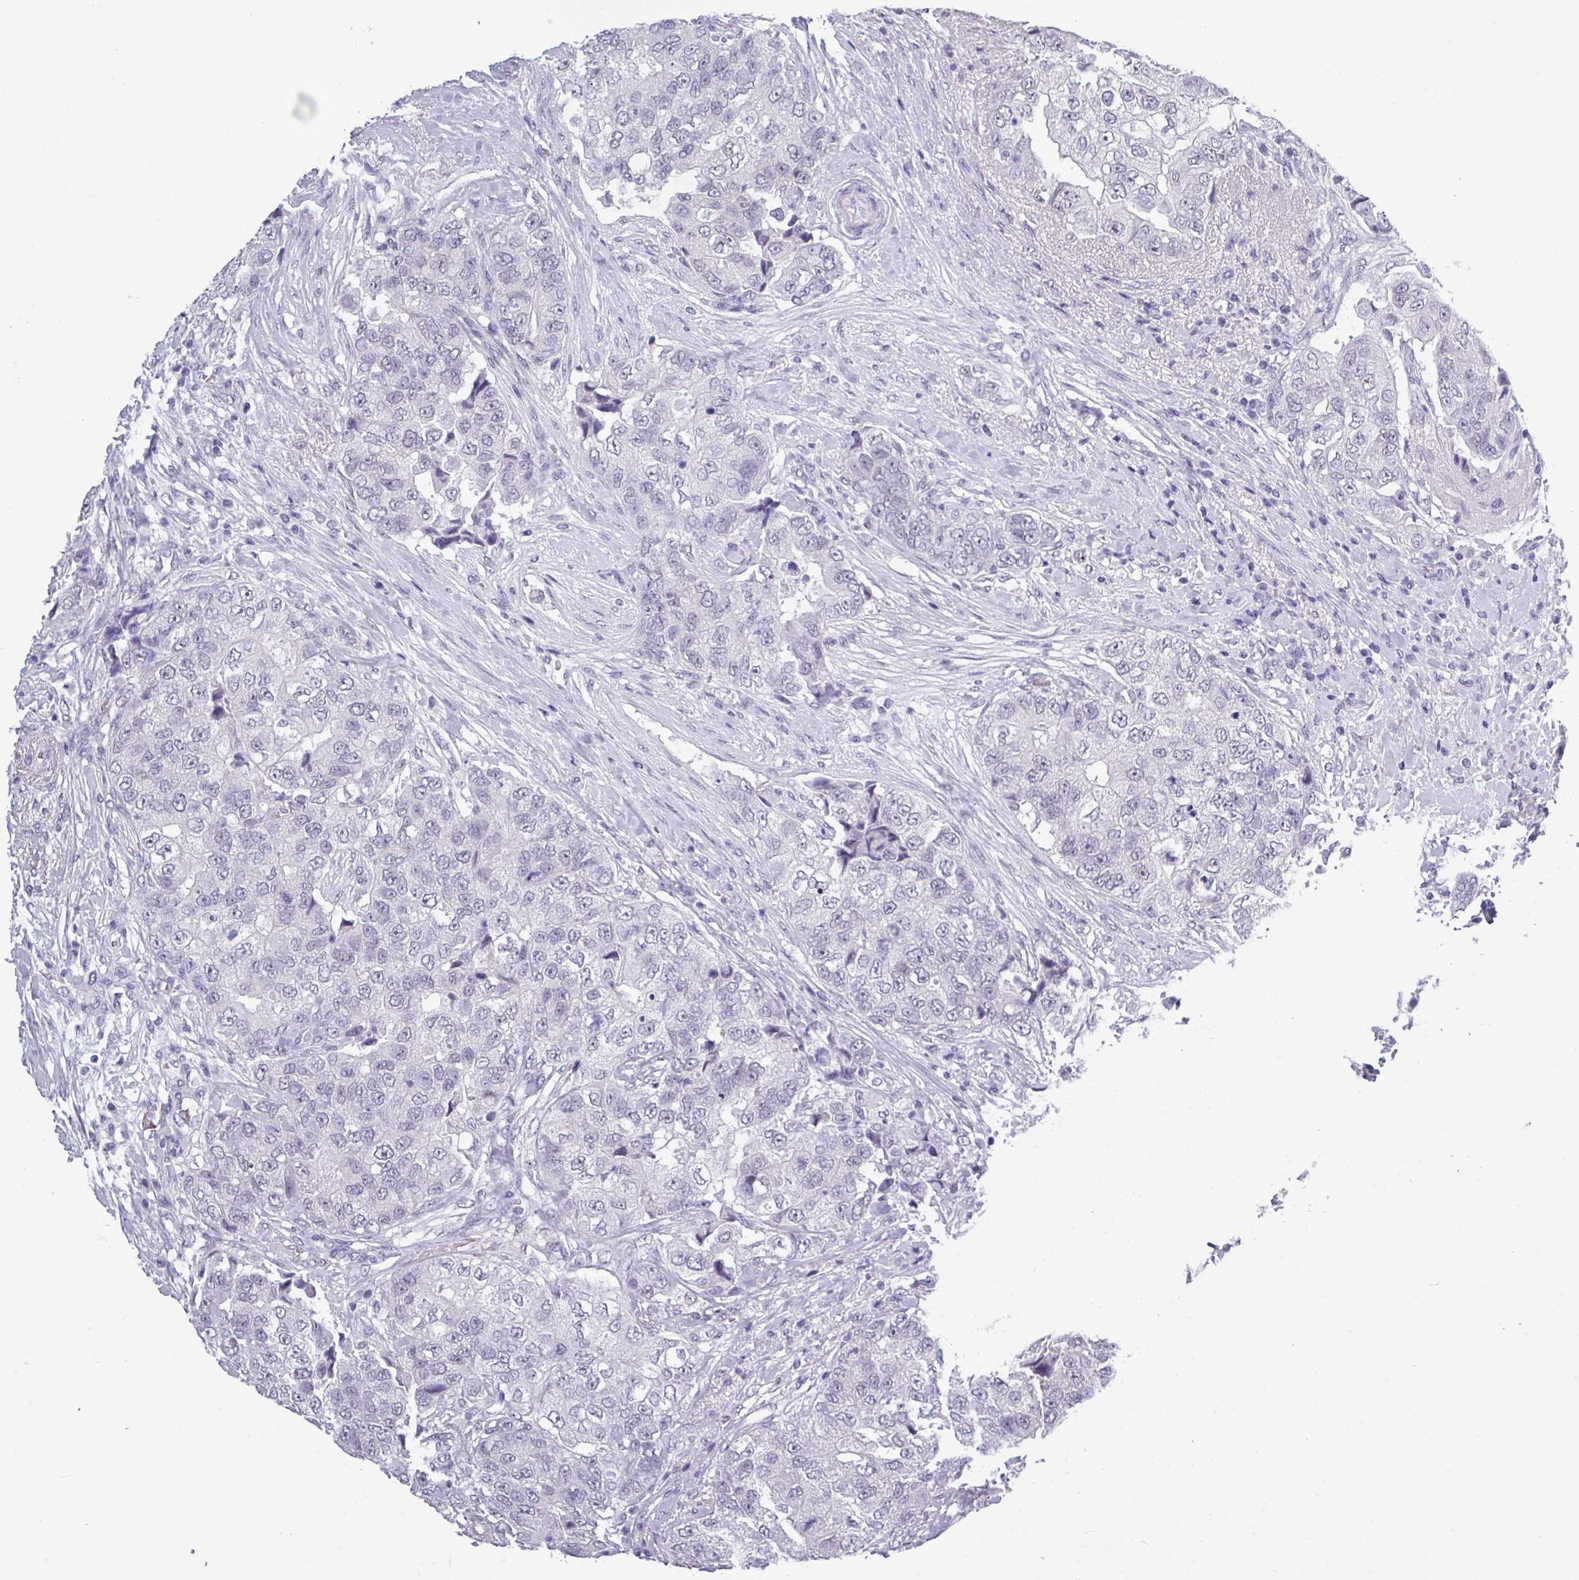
{"staining": {"intensity": "negative", "quantity": "none", "location": "none"}, "tissue": "breast cancer", "cell_type": "Tumor cells", "image_type": "cancer", "snomed": [{"axis": "morphology", "description": "Normal tissue, NOS"}, {"axis": "morphology", "description": "Duct carcinoma"}, {"axis": "topography", "description": "Breast"}], "caption": "IHC photomicrograph of neoplastic tissue: human intraductal carcinoma (breast) stained with DAB reveals no significant protein positivity in tumor cells.", "gene": "SRGAP1", "patient": {"sex": "female", "age": 62}}